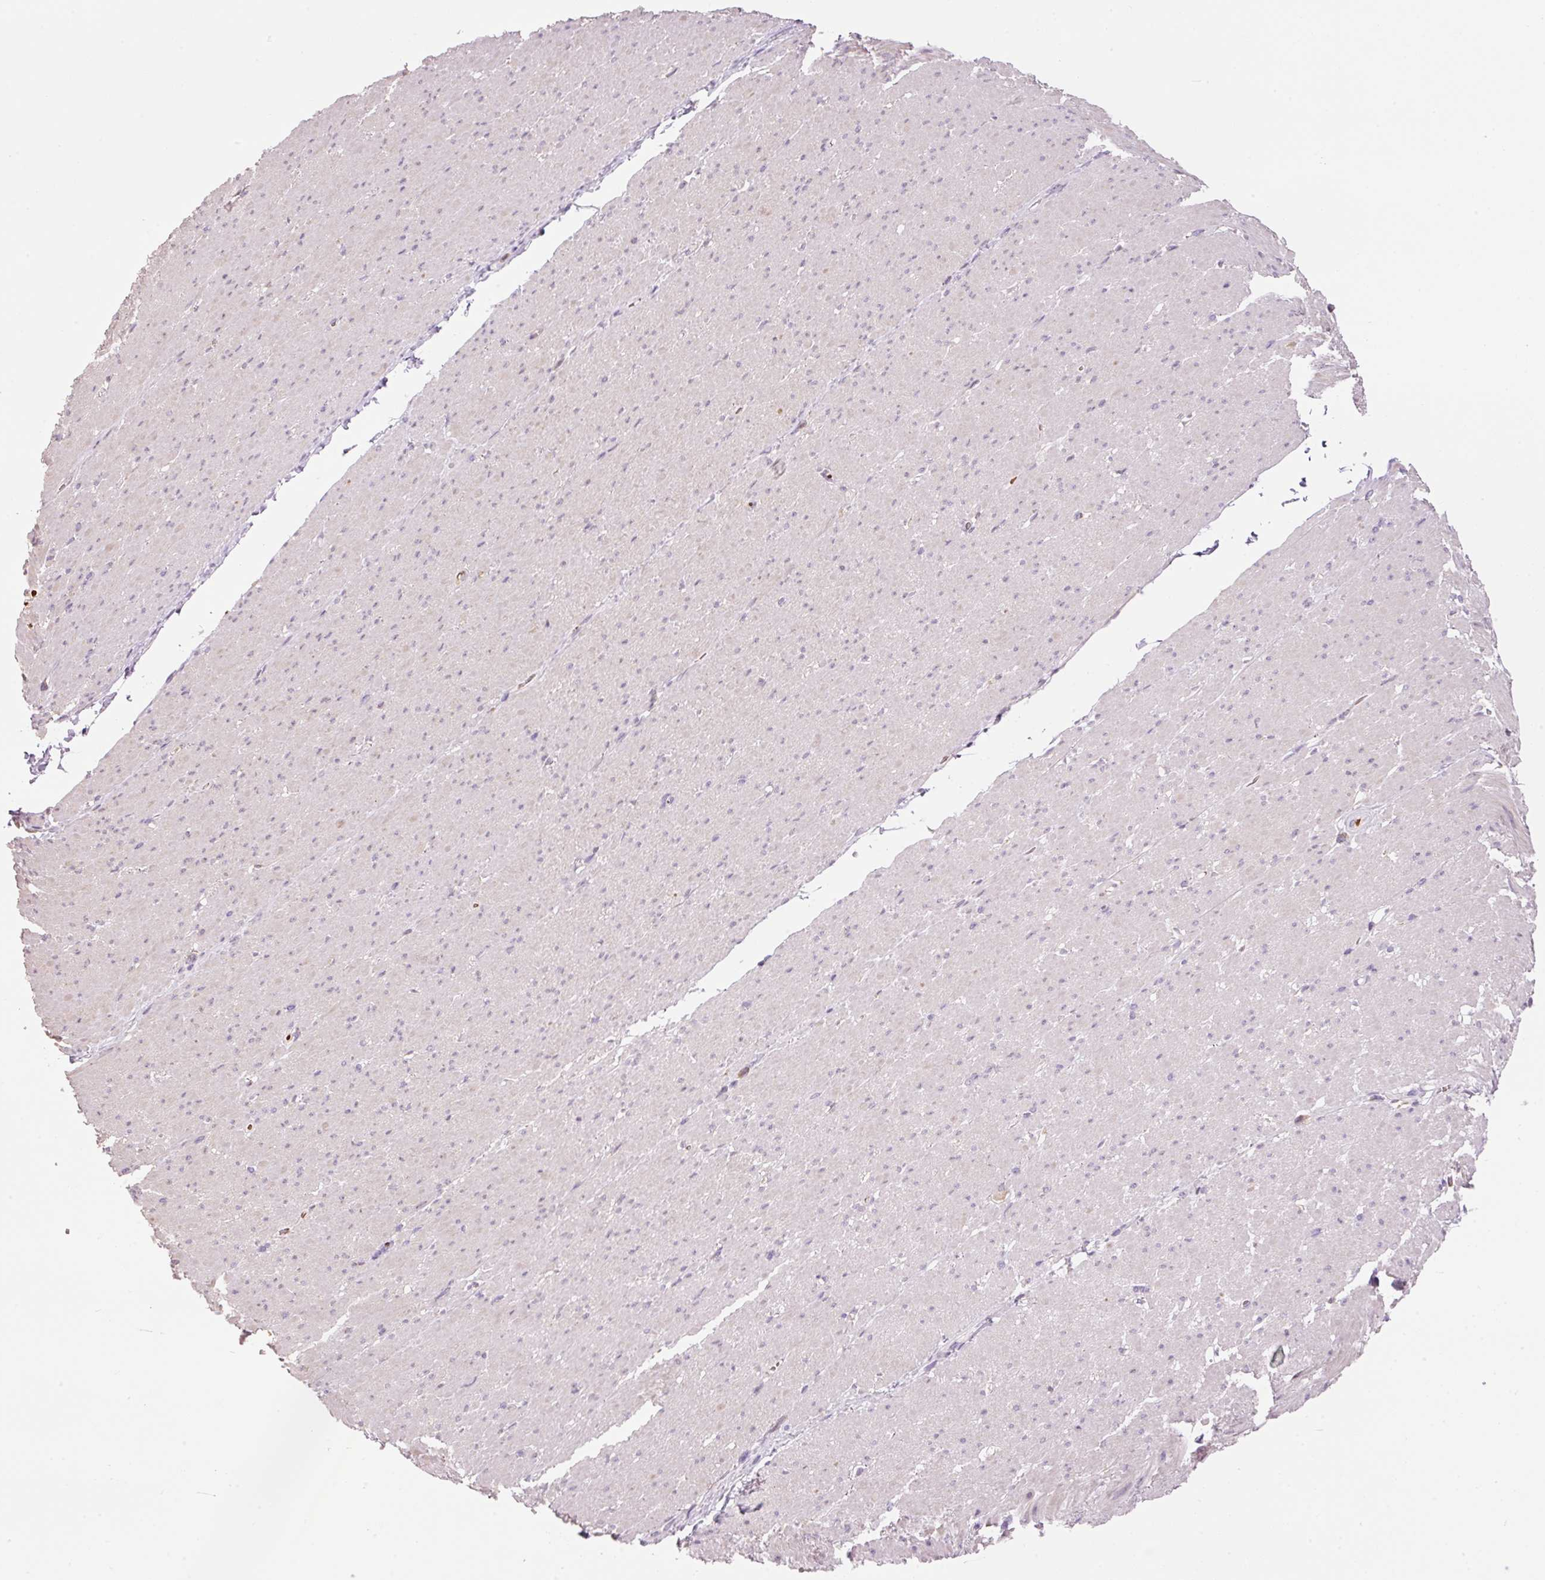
{"staining": {"intensity": "weak", "quantity": "<25%", "location": "cytoplasmic/membranous"}, "tissue": "smooth muscle", "cell_type": "Smooth muscle cells", "image_type": "normal", "snomed": [{"axis": "morphology", "description": "Normal tissue, NOS"}, {"axis": "topography", "description": "Smooth muscle"}, {"axis": "topography", "description": "Rectum"}], "caption": "A high-resolution histopathology image shows IHC staining of normal smooth muscle, which reveals no significant positivity in smooth muscle cells.", "gene": "CMTM8", "patient": {"sex": "male", "age": 53}}